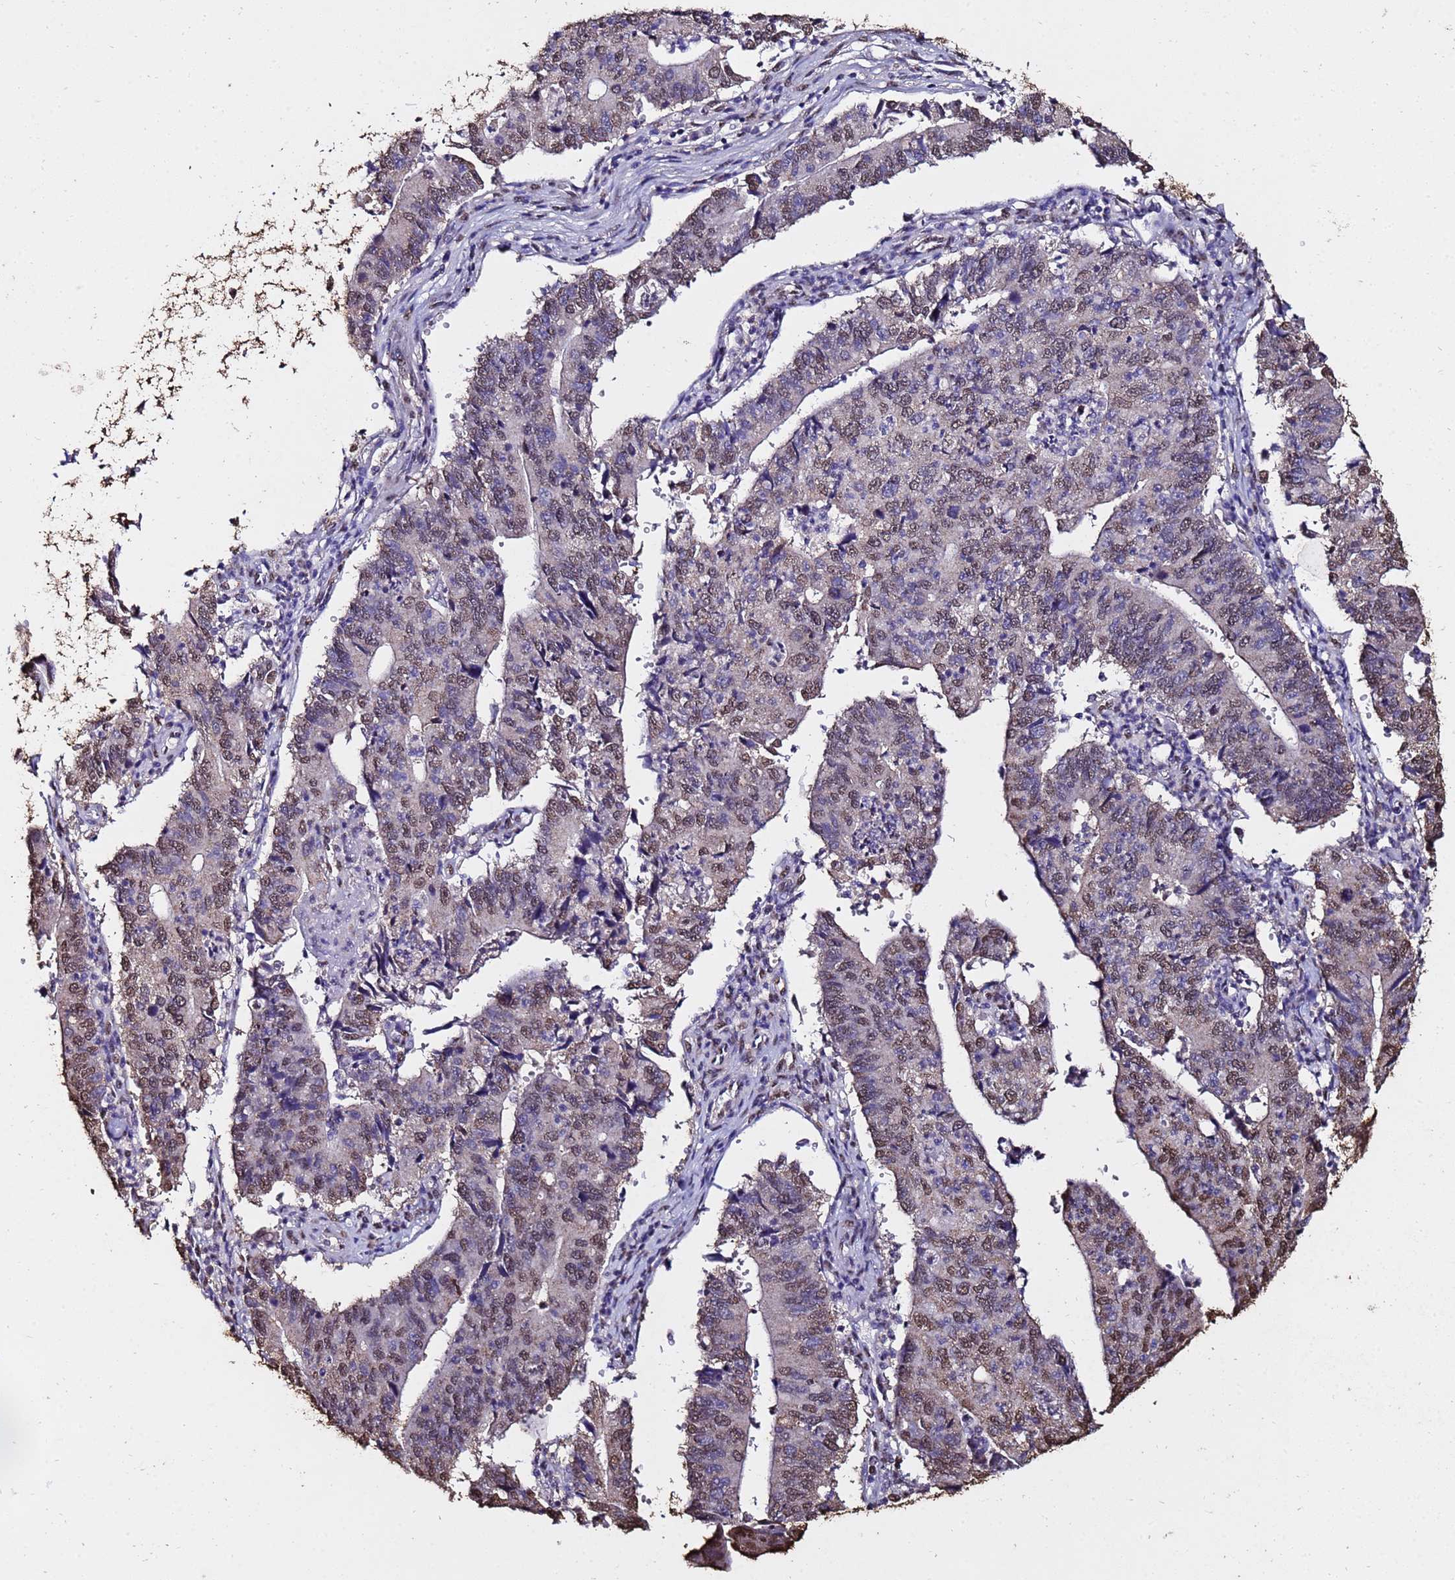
{"staining": {"intensity": "moderate", "quantity": "25%-75%", "location": "nuclear"}, "tissue": "stomach cancer", "cell_type": "Tumor cells", "image_type": "cancer", "snomed": [{"axis": "morphology", "description": "Adenocarcinoma, NOS"}, {"axis": "topography", "description": "Stomach"}], "caption": "Protein expression analysis of adenocarcinoma (stomach) shows moderate nuclear expression in about 25%-75% of tumor cells.", "gene": "TRIP6", "patient": {"sex": "male", "age": 59}}